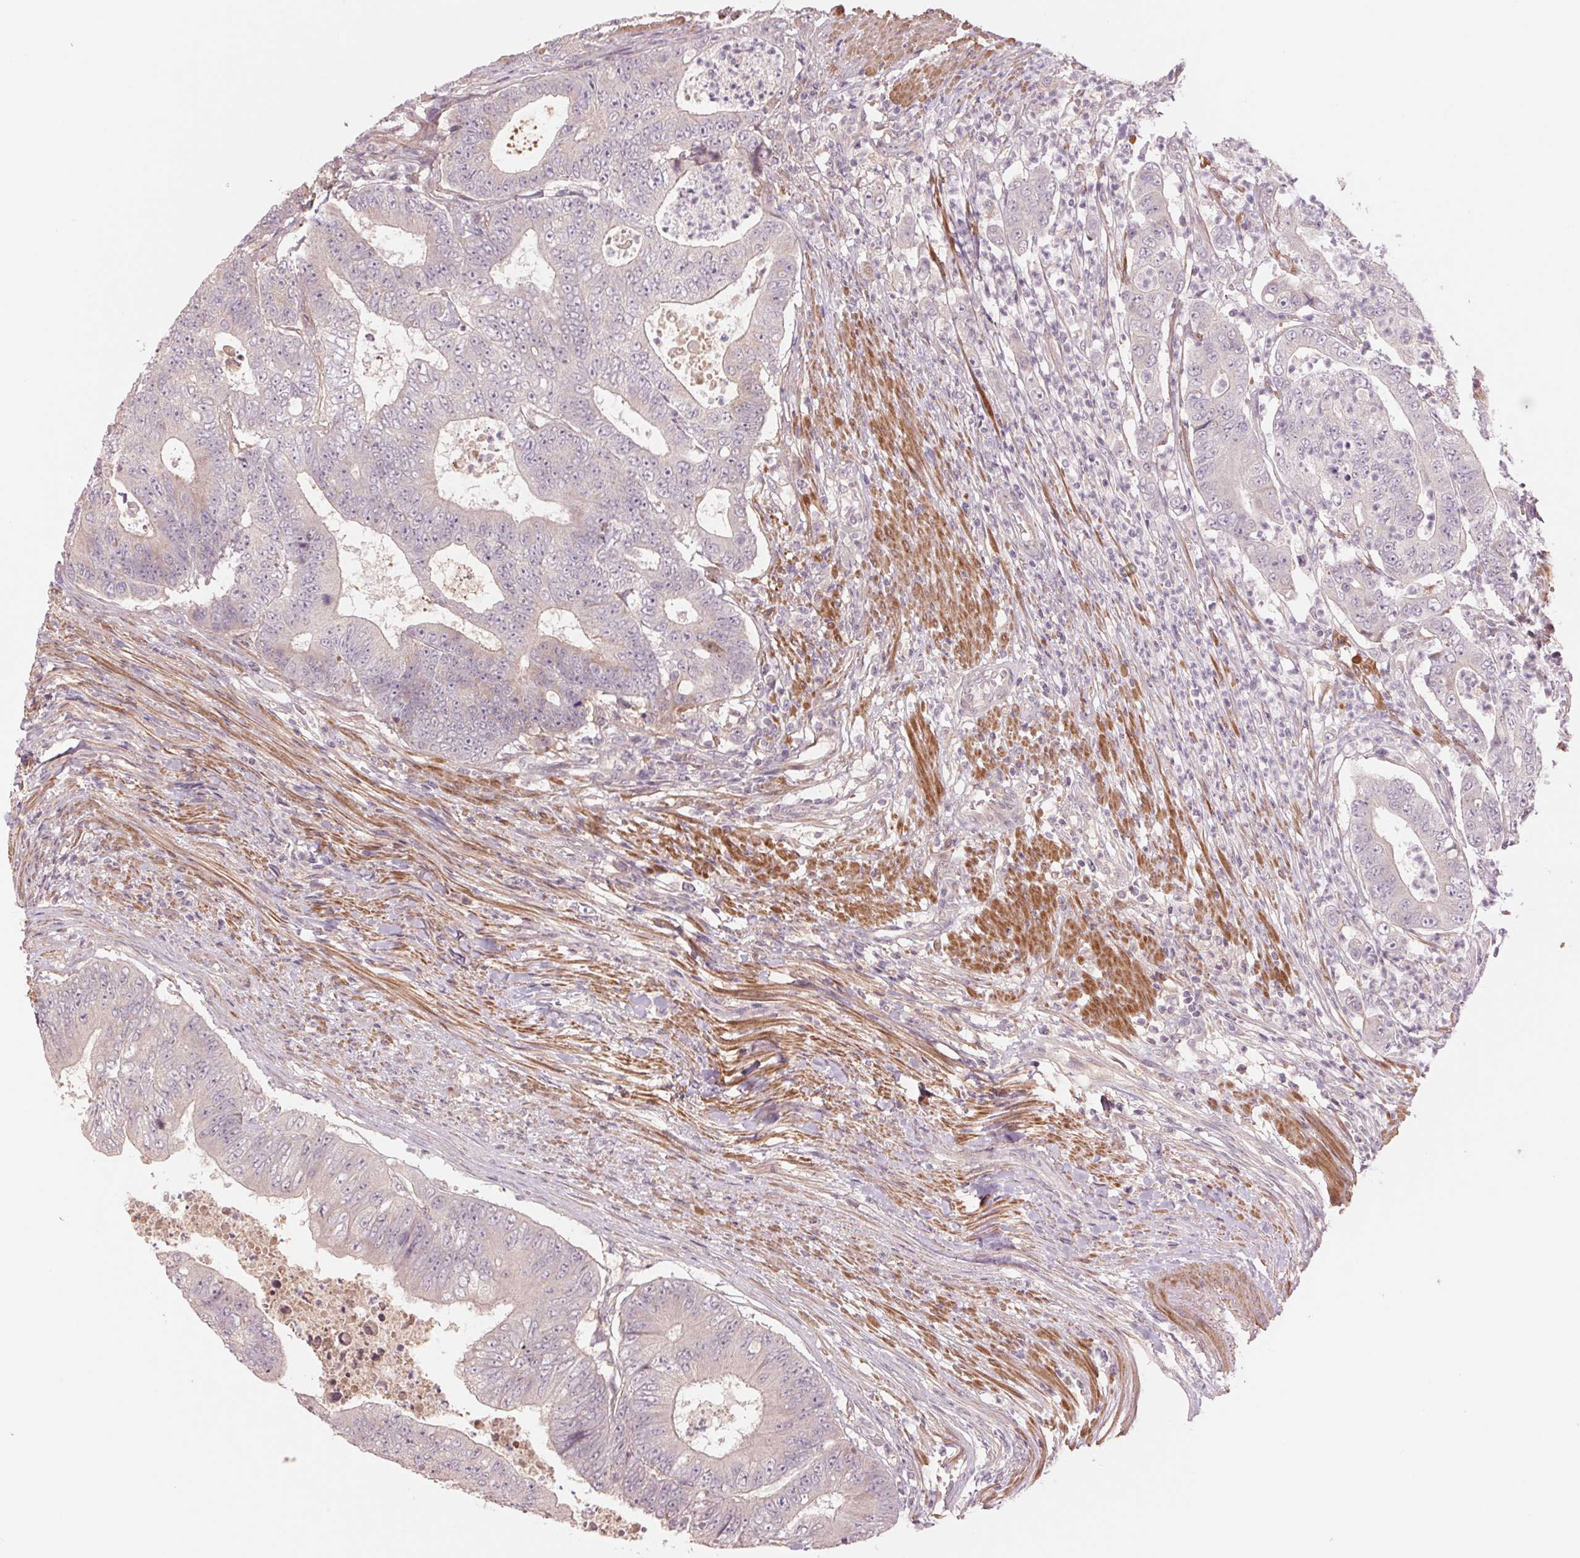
{"staining": {"intensity": "negative", "quantity": "none", "location": "none"}, "tissue": "colorectal cancer", "cell_type": "Tumor cells", "image_type": "cancer", "snomed": [{"axis": "morphology", "description": "Adenocarcinoma, NOS"}, {"axis": "topography", "description": "Colon"}], "caption": "IHC histopathology image of neoplastic tissue: human colorectal cancer stained with DAB exhibits no significant protein positivity in tumor cells.", "gene": "PPIA", "patient": {"sex": "female", "age": 48}}